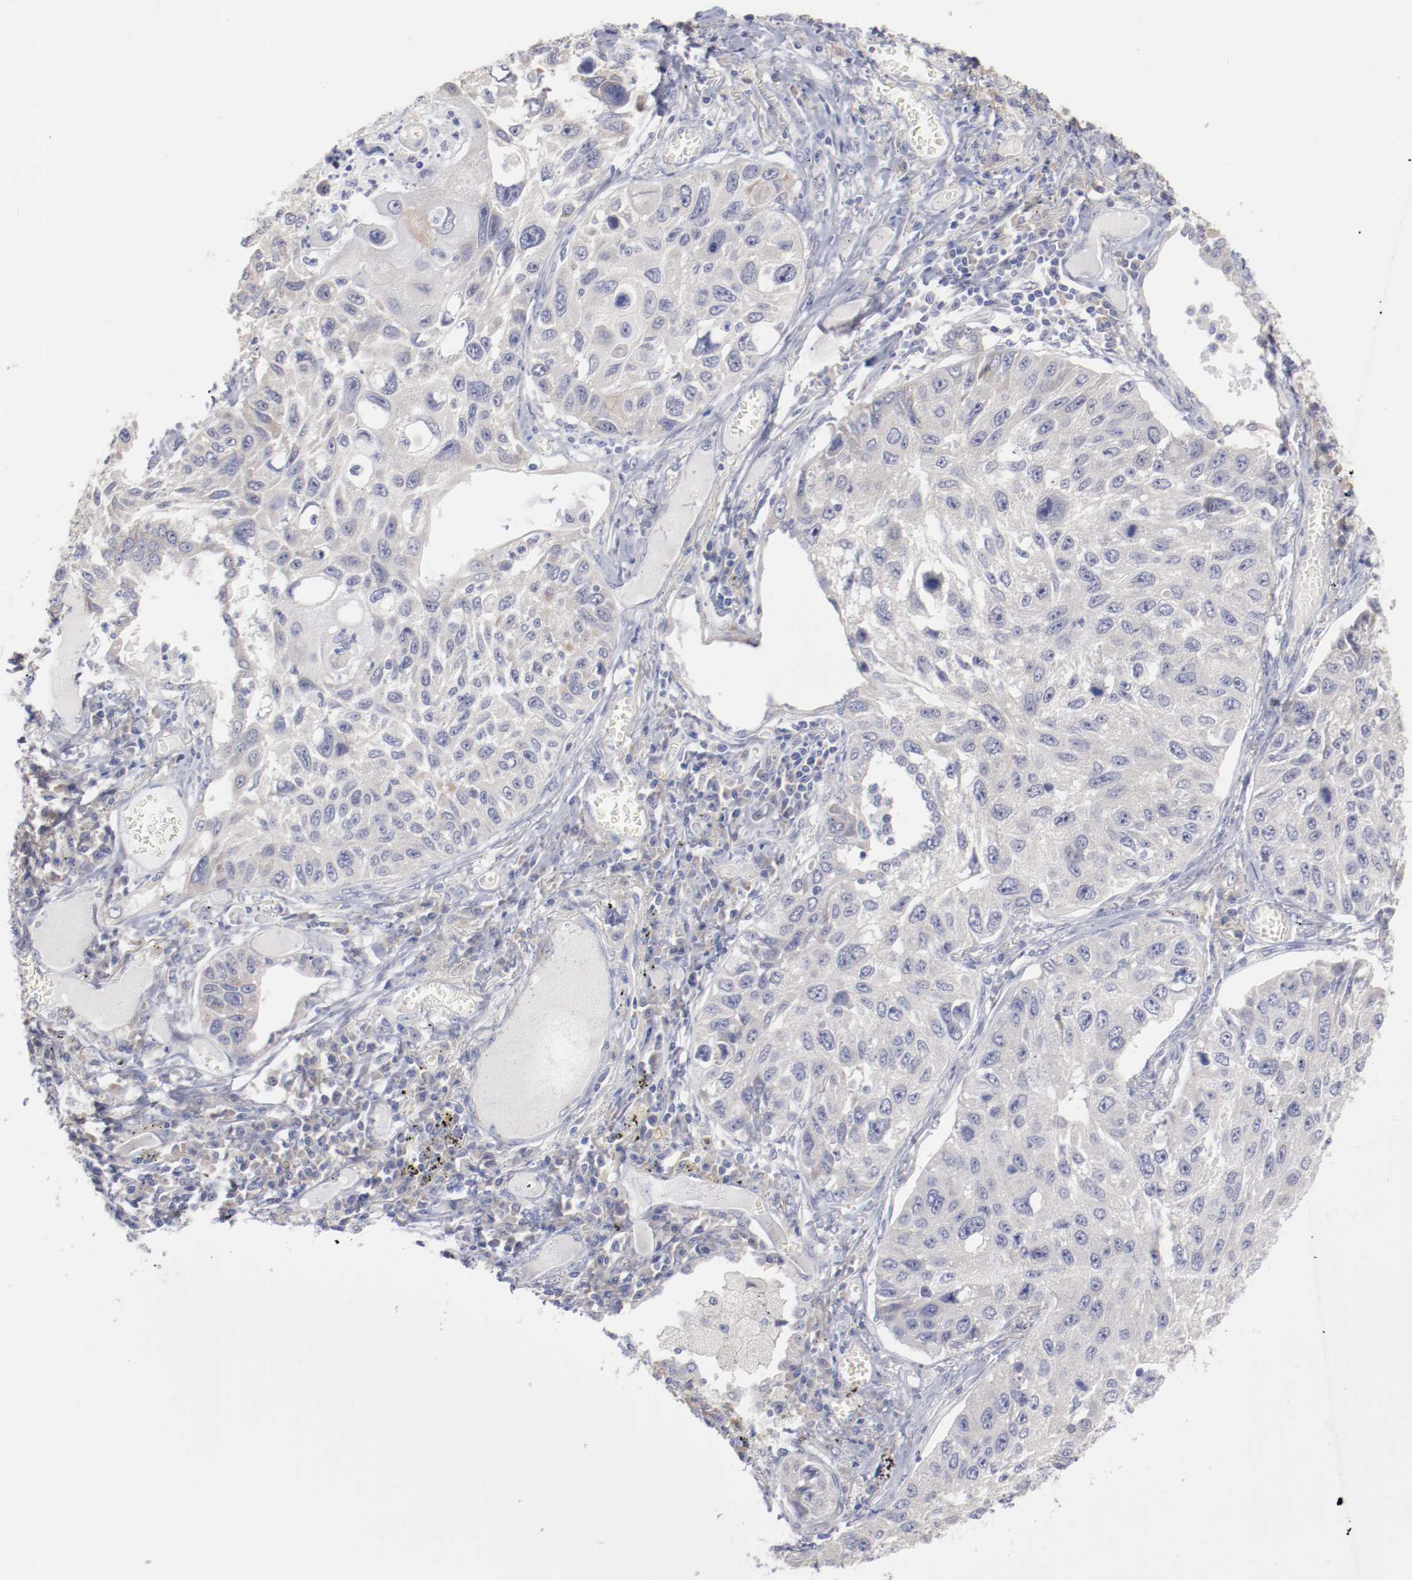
{"staining": {"intensity": "weak", "quantity": "<25%", "location": "cytoplasmic/membranous"}, "tissue": "lung cancer", "cell_type": "Tumor cells", "image_type": "cancer", "snomed": [{"axis": "morphology", "description": "Squamous cell carcinoma, NOS"}, {"axis": "topography", "description": "Lung"}], "caption": "IHC of human squamous cell carcinoma (lung) shows no staining in tumor cells.", "gene": "CPE", "patient": {"sex": "male", "age": 71}}